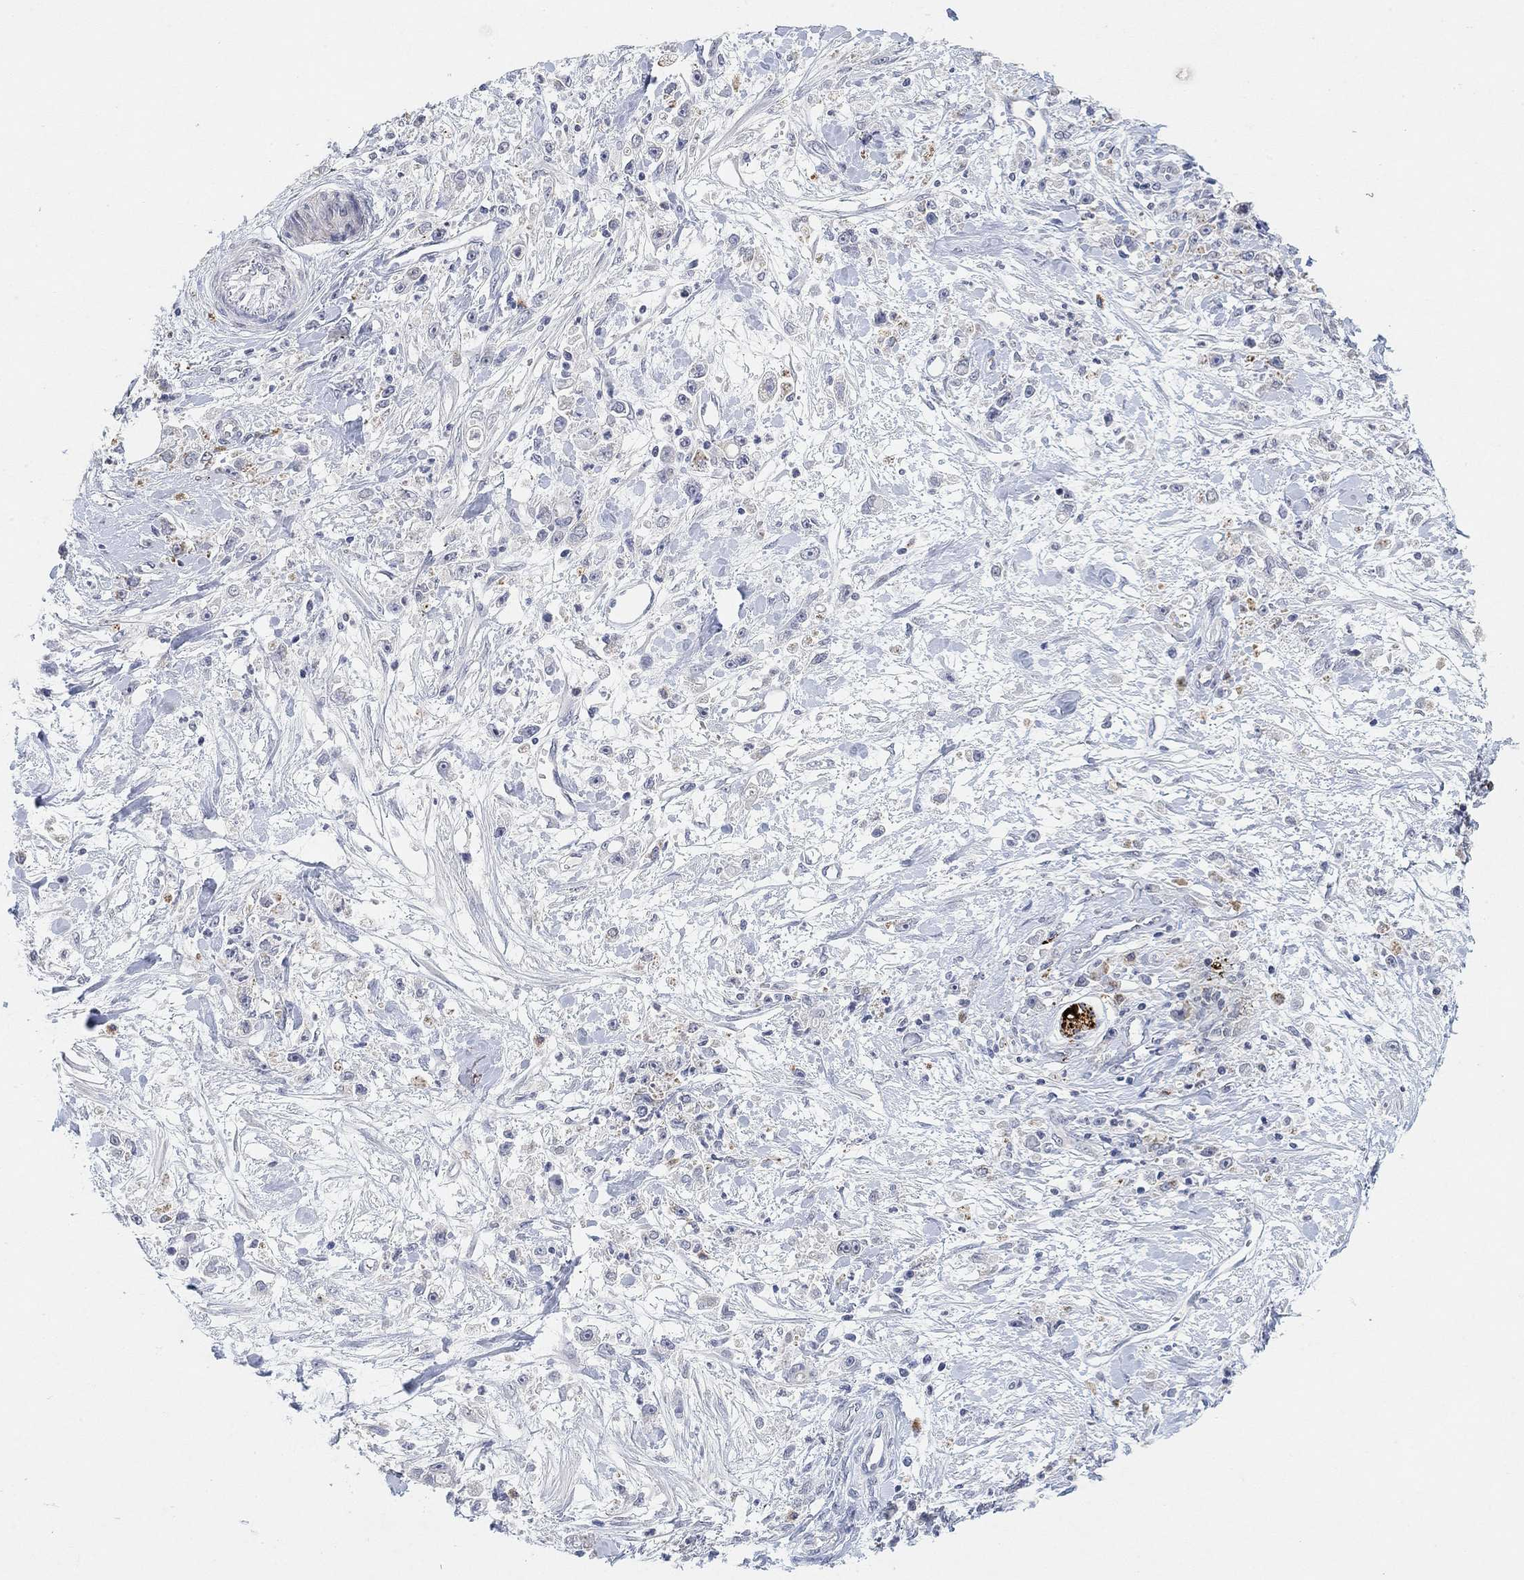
{"staining": {"intensity": "negative", "quantity": "none", "location": "none"}, "tissue": "stomach cancer", "cell_type": "Tumor cells", "image_type": "cancer", "snomed": [{"axis": "morphology", "description": "Adenocarcinoma, NOS"}, {"axis": "topography", "description": "Stomach"}], "caption": "Stomach cancer (adenocarcinoma) was stained to show a protein in brown. There is no significant staining in tumor cells. (Stains: DAB immunohistochemistry (IHC) with hematoxylin counter stain, Microscopy: brightfield microscopy at high magnification).", "gene": "VAT1L", "patient": {"sex": "female", "age": 59}}